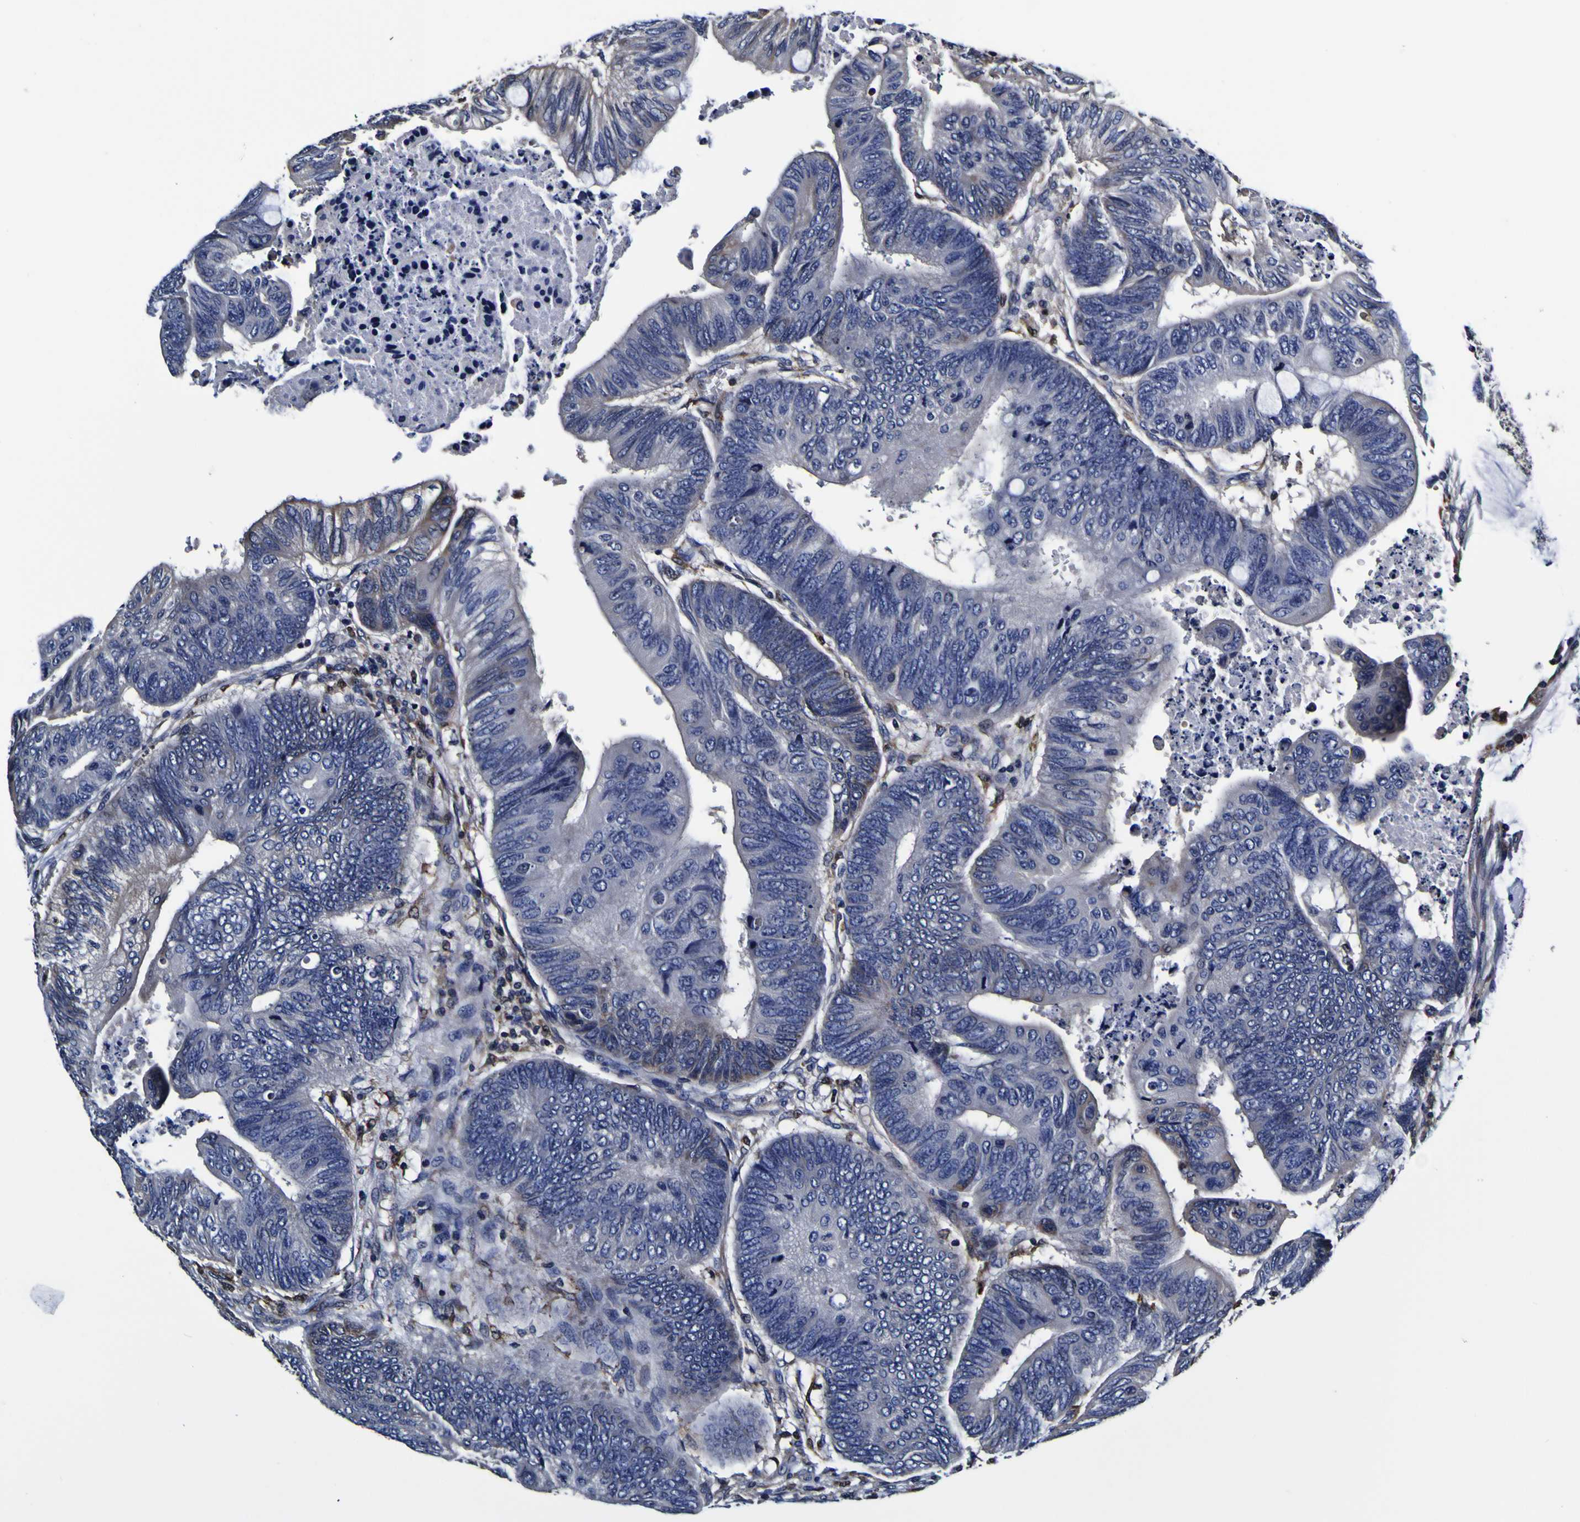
{"staining": {"intensity": "negative", "quantity": "none", "location": "none"}, "tissue": "colorectal cancer", "cell_type": "Tumor cells", "image_type": "cancer", "snomed": [{"axis": "morphology", "description": "Normal tissue, NOS"}, {"axis": "morphology", "description": "Adenocarcinoma, NOS"}, {"axis": "topography", "description": "Rectum"}, {"axis": "topography", "description": "Peripheral nerve tissue"}], "caption": "Image shows no significant protein positivity in tumor cells of colorectal cancer (adenocarcinoma). (Immunohistochemistry, brightfield microscopy, high magnification).", "gene": "GPX1", "patient": {"sex": "male", "age": 92}}